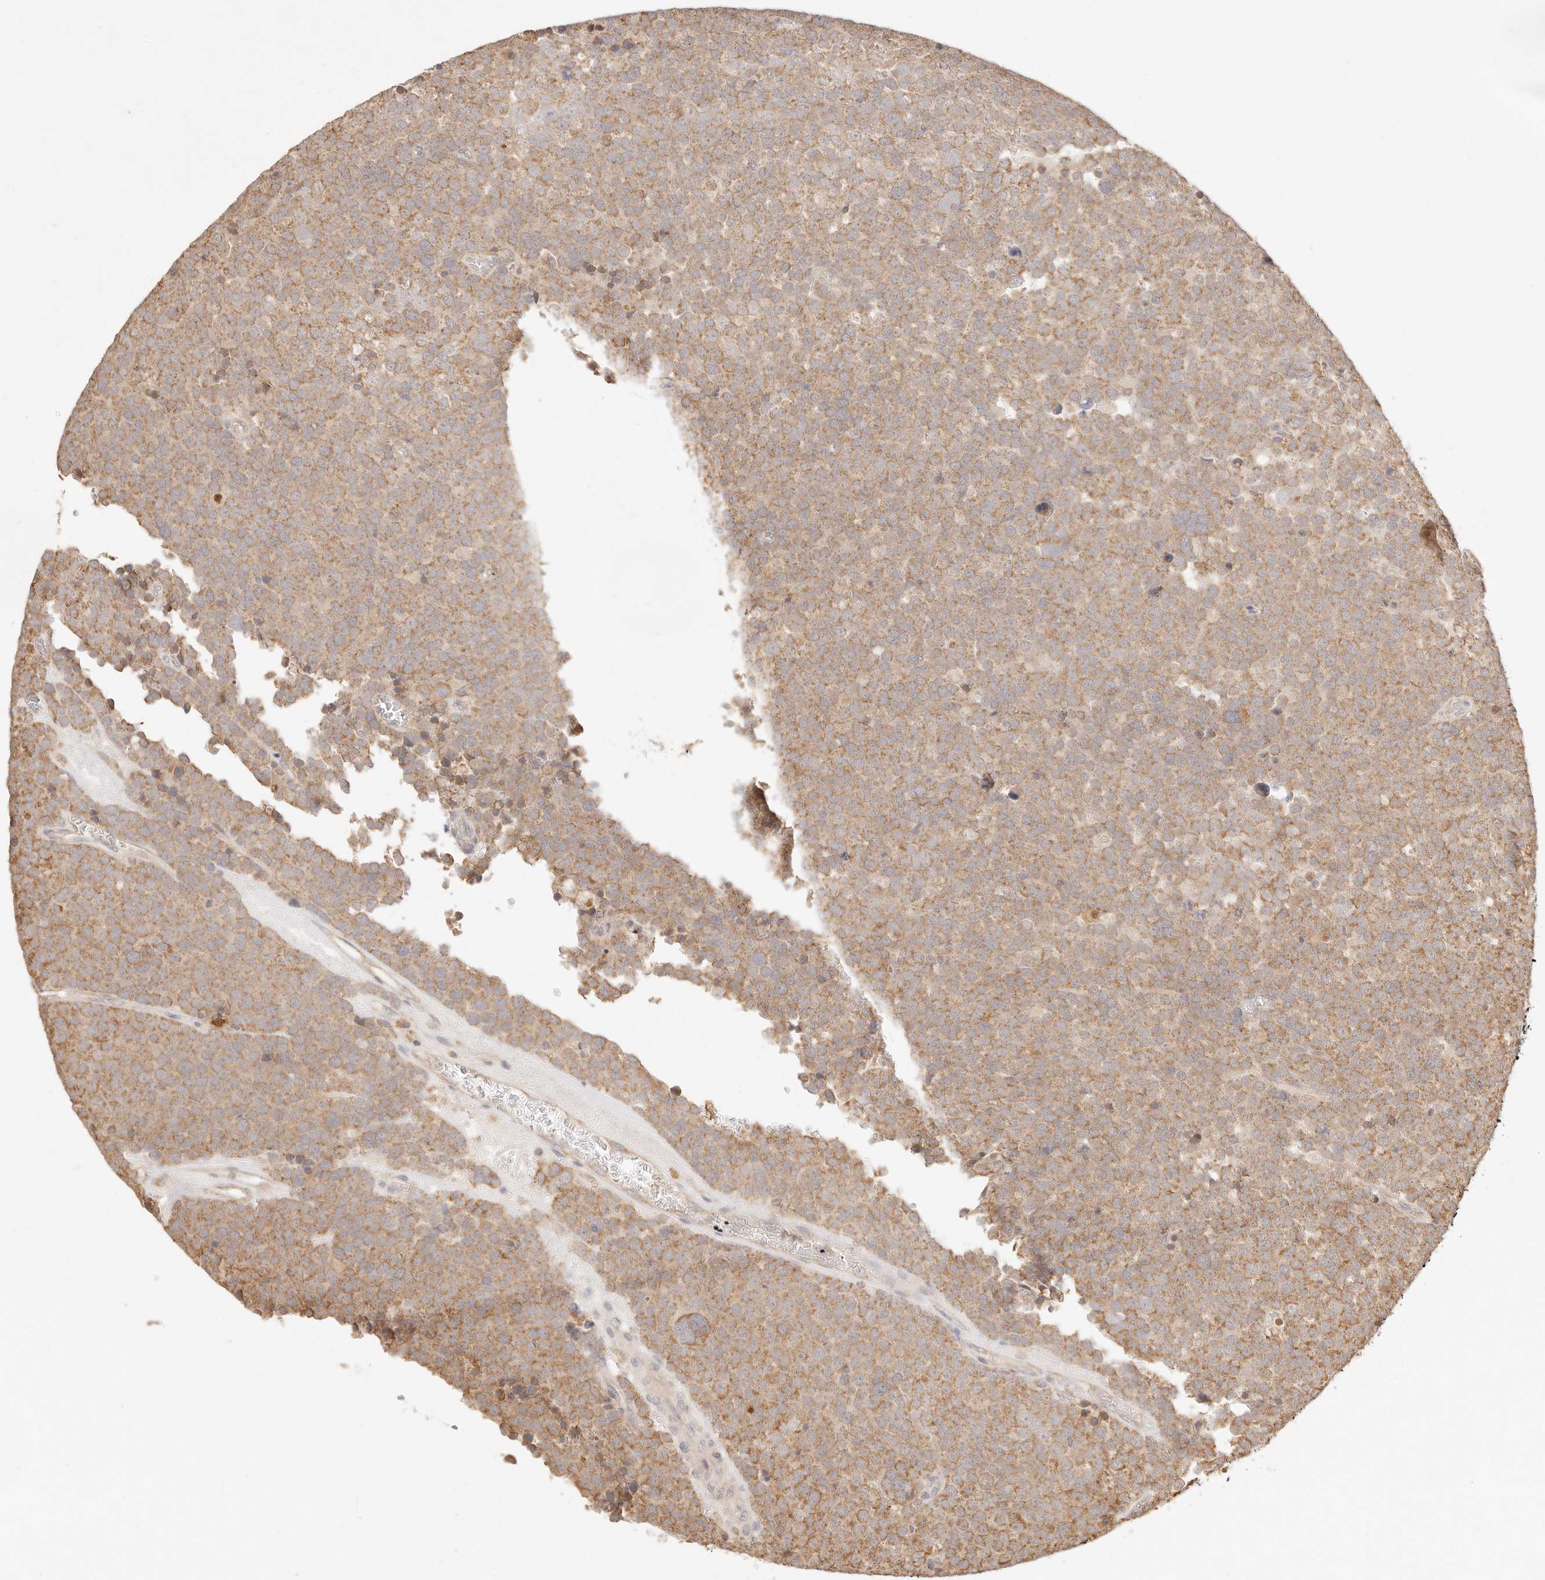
{"staining": {"intensity": "moderate", "quantity": ">75%", "location": "cytoplasmic/membranous"}, "tissue": "testis cancer", "cell_type": "Tumor cells", "image_type": "cancer", "snomed": [{"axis": "morphology", "description": "Seminoma, NOS"}, {"axis": "topography", "description": "Testis"}], "caption": "Moderate cytoplasmic/membranous staining for a protein is appreciated in approximately >75% of tumor cells of testis cancer (seminoma) using IHC.", "gene": "CPLANE2", "patient": {"sex": "male", "age": 71}}